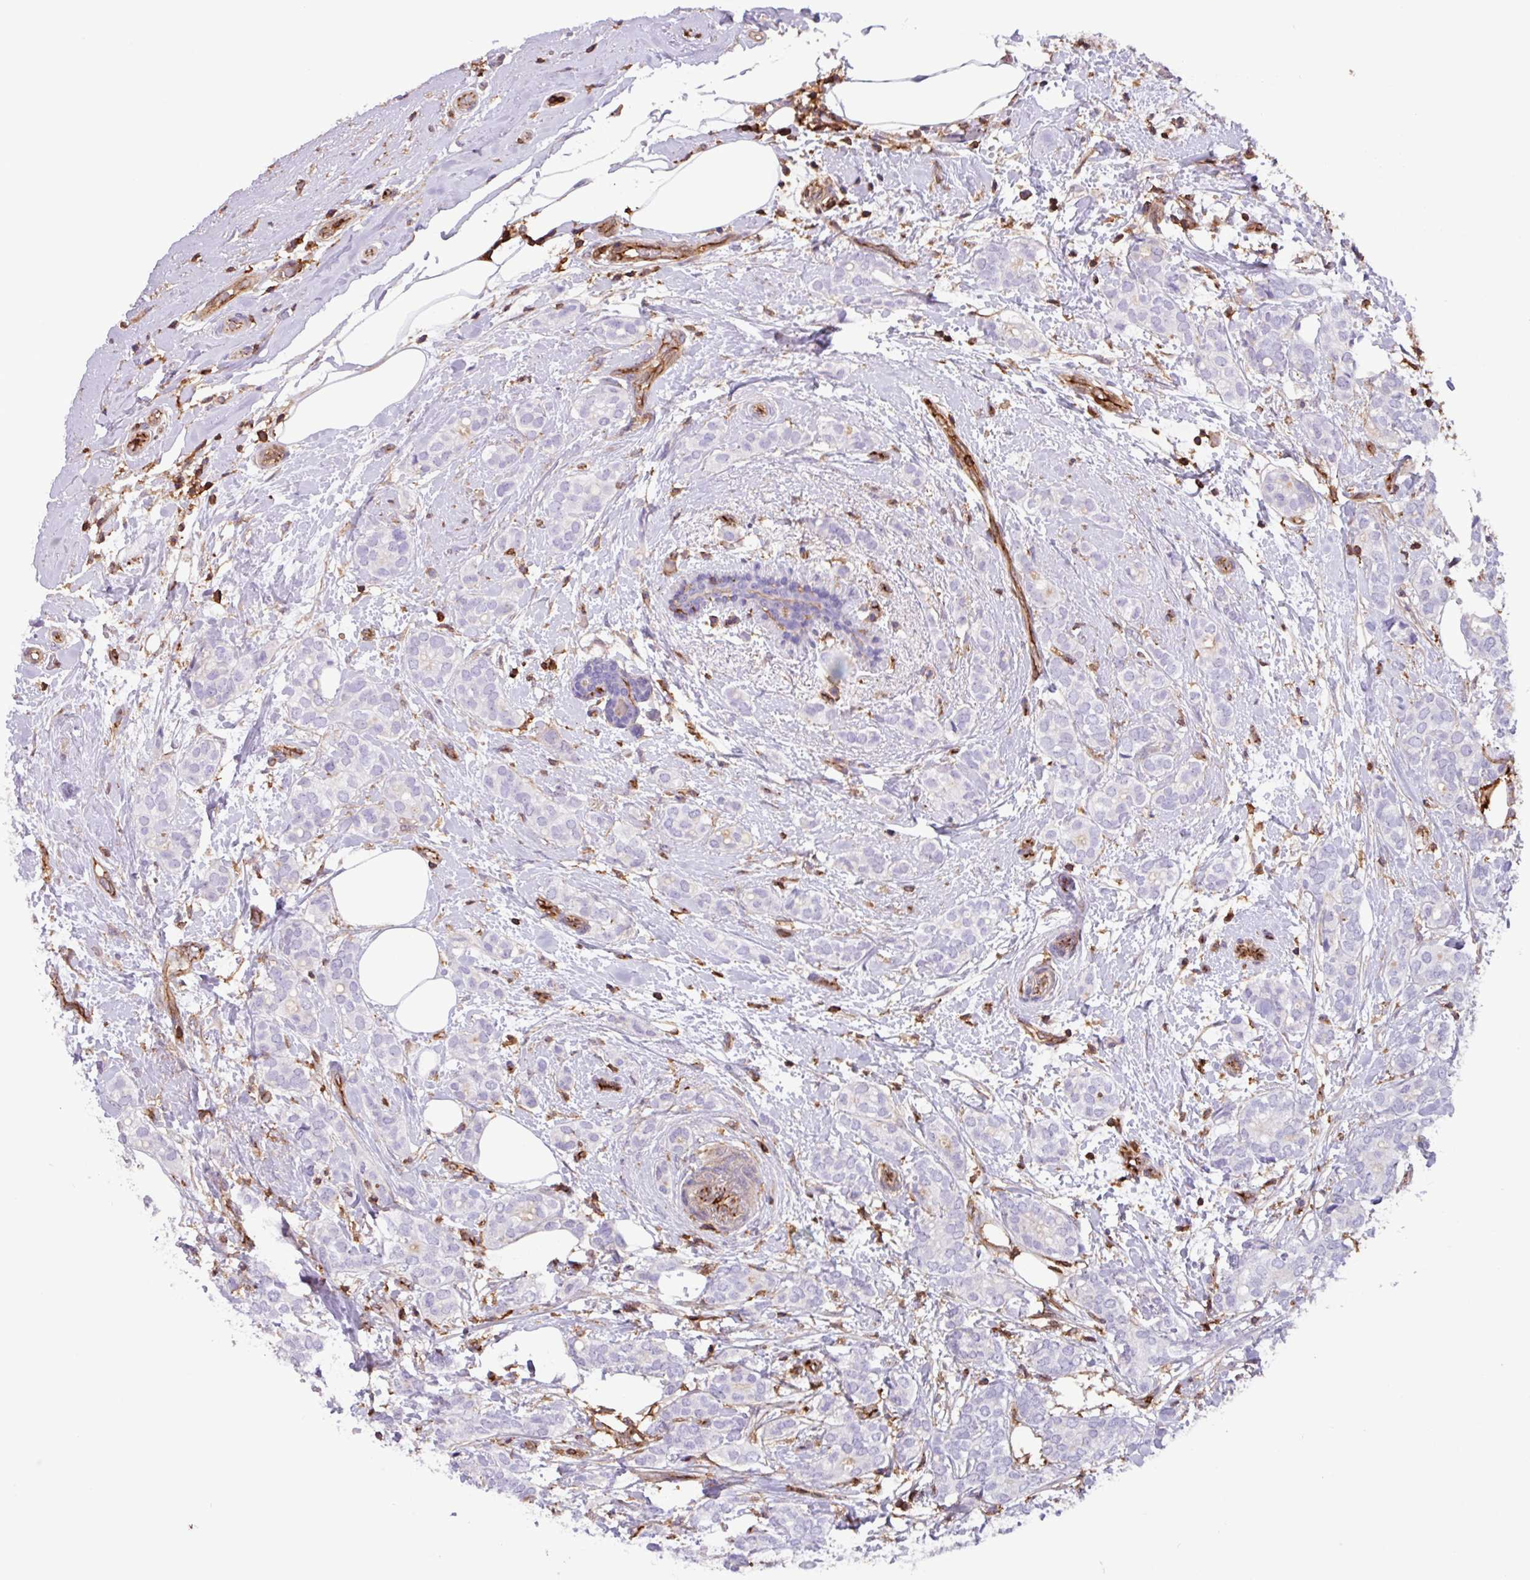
{"staining": {"intensity": "negative", "quantity": "none", "location": "none"}, "tissue": "breast cancer", "cell_type": "Tumor cells", "image_type": "cancer", "snomed": [{"axis": "morphology", "description": "Duct carcinoma"}, {"axis": "topography", "description": "Breast"}], "caption": "Tumor cells show no significant expression in intraductal carcinoma (breast).", "gene": "PPP1R18", "patient": {"sex": "female", "age": 73}}